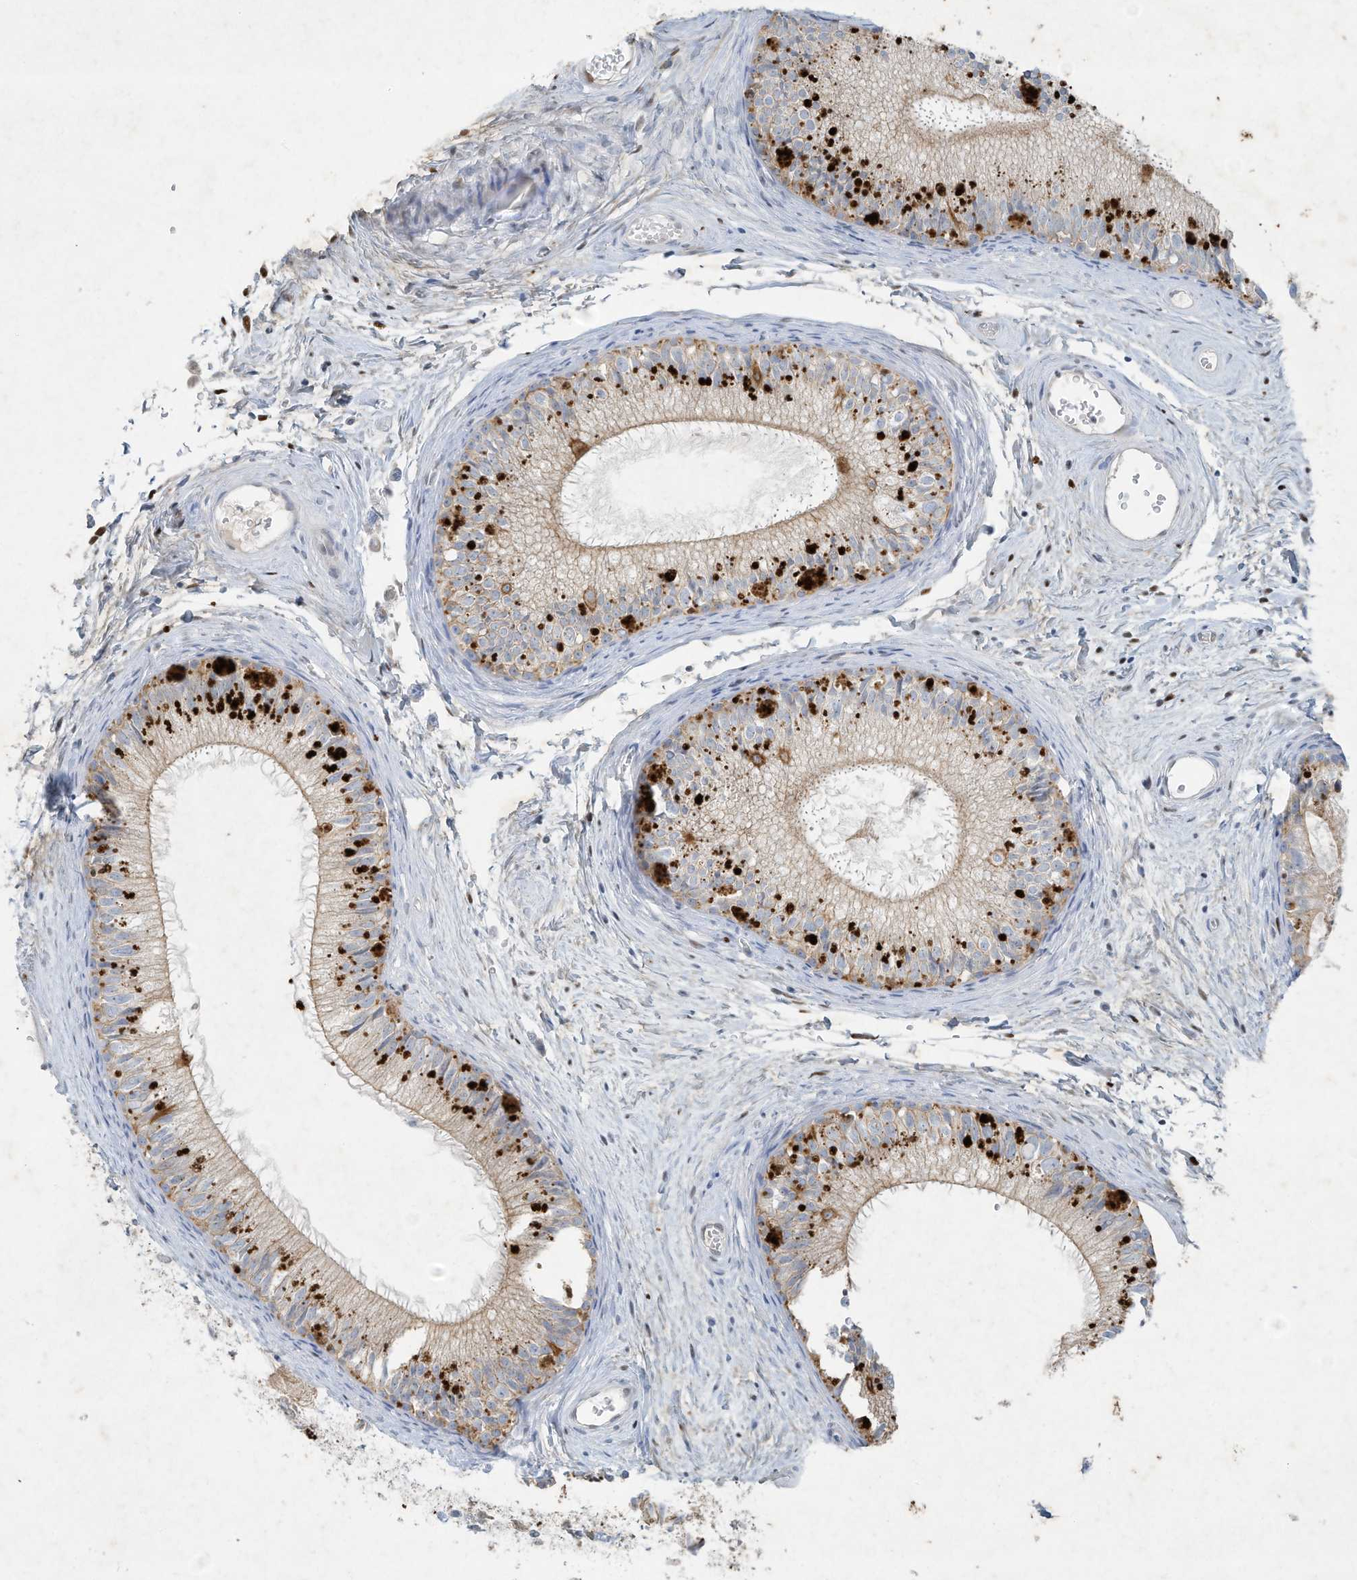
{"staining": {"intensity": "moderate", "quantity": ">75%", "location": "cytoplasmic/membranous"}, "tissue": "epididymis", "cell_type": "Glandular cells", "image_type": "normal", "snomed": [{"axis": "morphology", "description": "Normal tissue, NOS"}, {"axis": "topography", "description": "Epididymis"}], "caption": "Immunohistochemistry staining of unremarkable epididymis, which shows medium levels of moderate cytoplasmic/membranous positivity in about >75% of glandular cells indicating moderate cytoplasmic/membranous protein positivity. The staining was performed using DAB (3,3'-diaminobenzidine) (brown) for protein detection and nuclei were counterstained in hematoxylin (blue).", "gene": "TUBE1", "patient": {"sex": "male", "age": 34}}